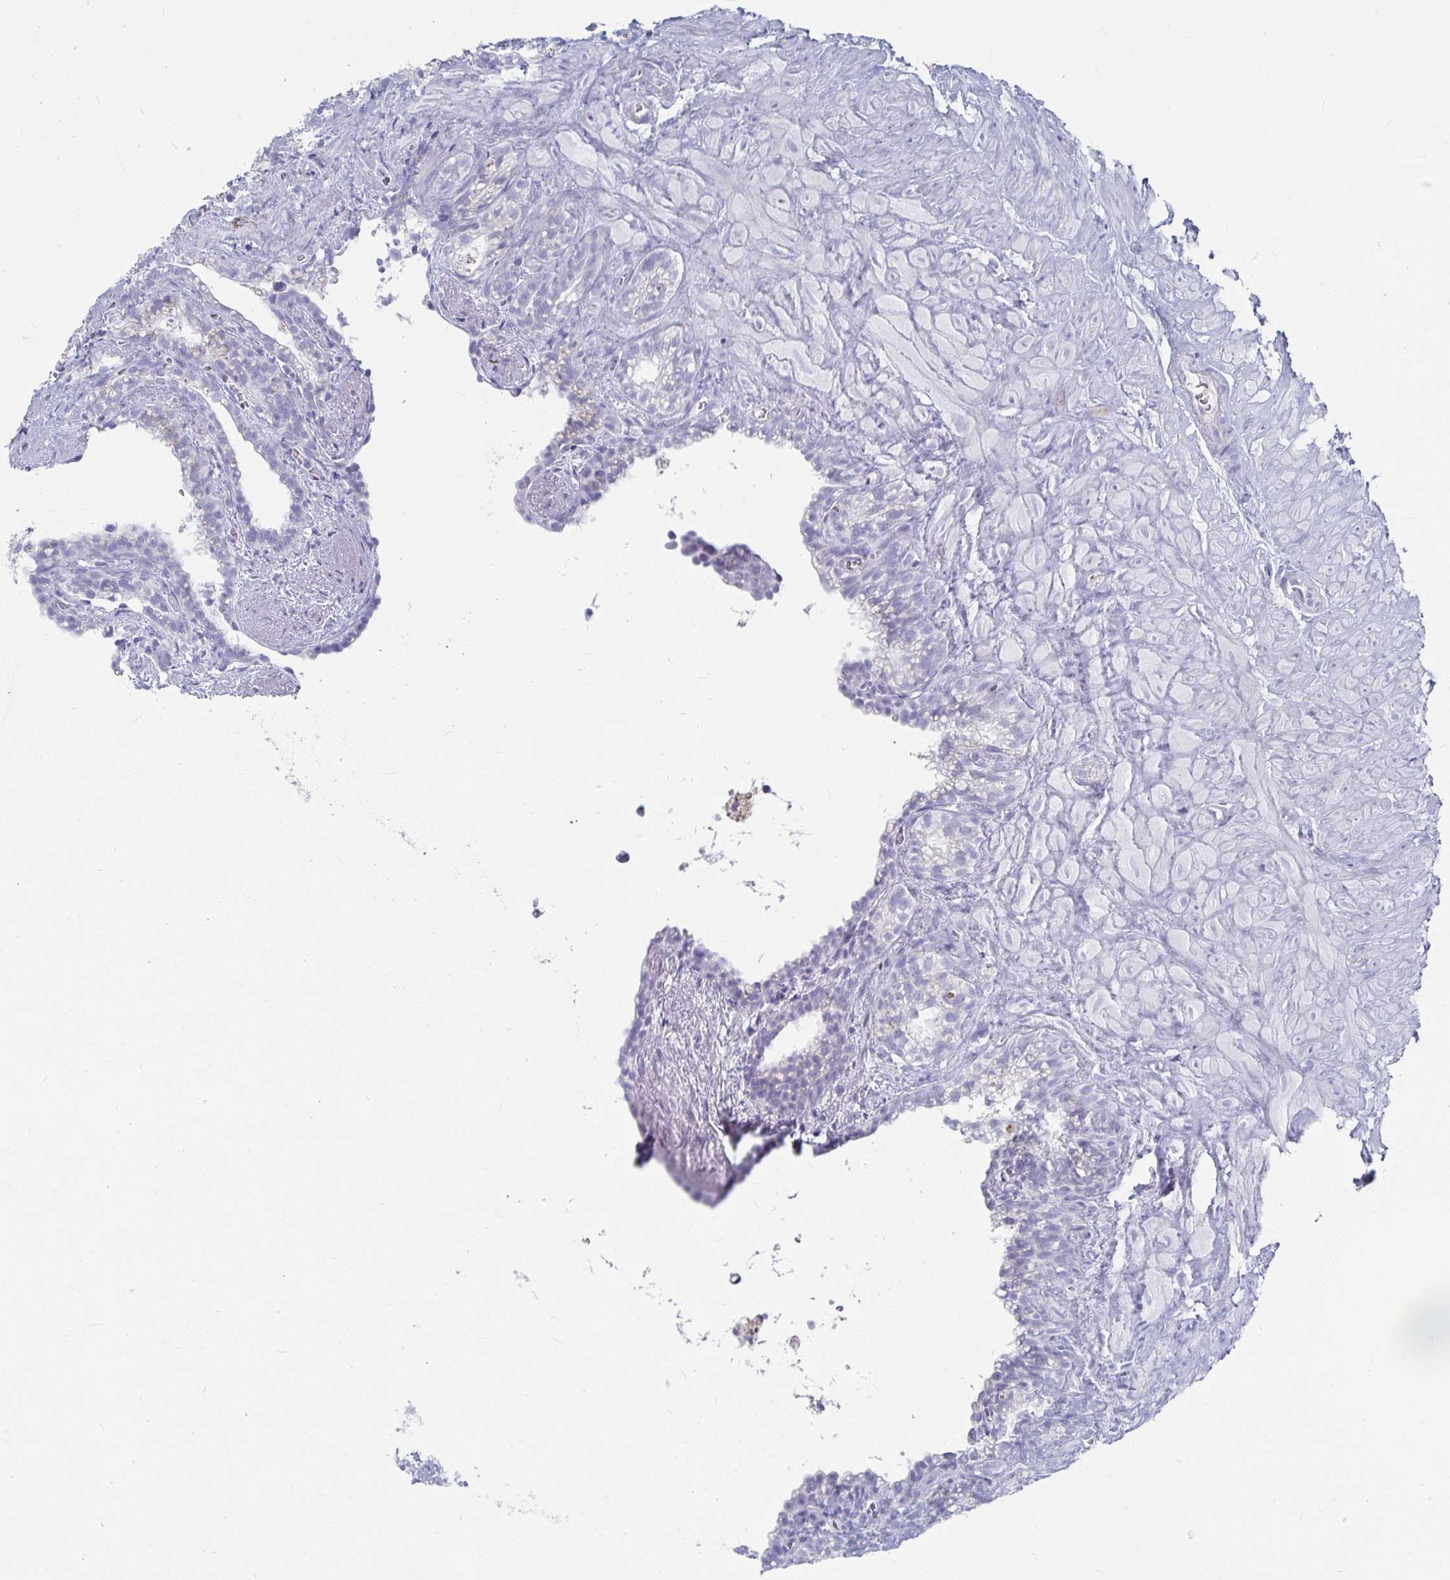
{"staining": {"intensity": "negative", "quantity": "none", "location": "none"}, "tissue": "seminal vesicle", "cell_type": "Glandular cells", "image_type": "normal", "snomed": [{"axis": "morphology", "description": "Normal tissue, NOS"}, {"axis": "topography", "description": "Seminal veicle"}], "caption": "IHC image of benign seminal vesicle: seminal vesicle stained with DAB reveals no significant protein expression in glandular cells.", "gene": "CA9", "patient": {"sex": "male", "age": 76}}